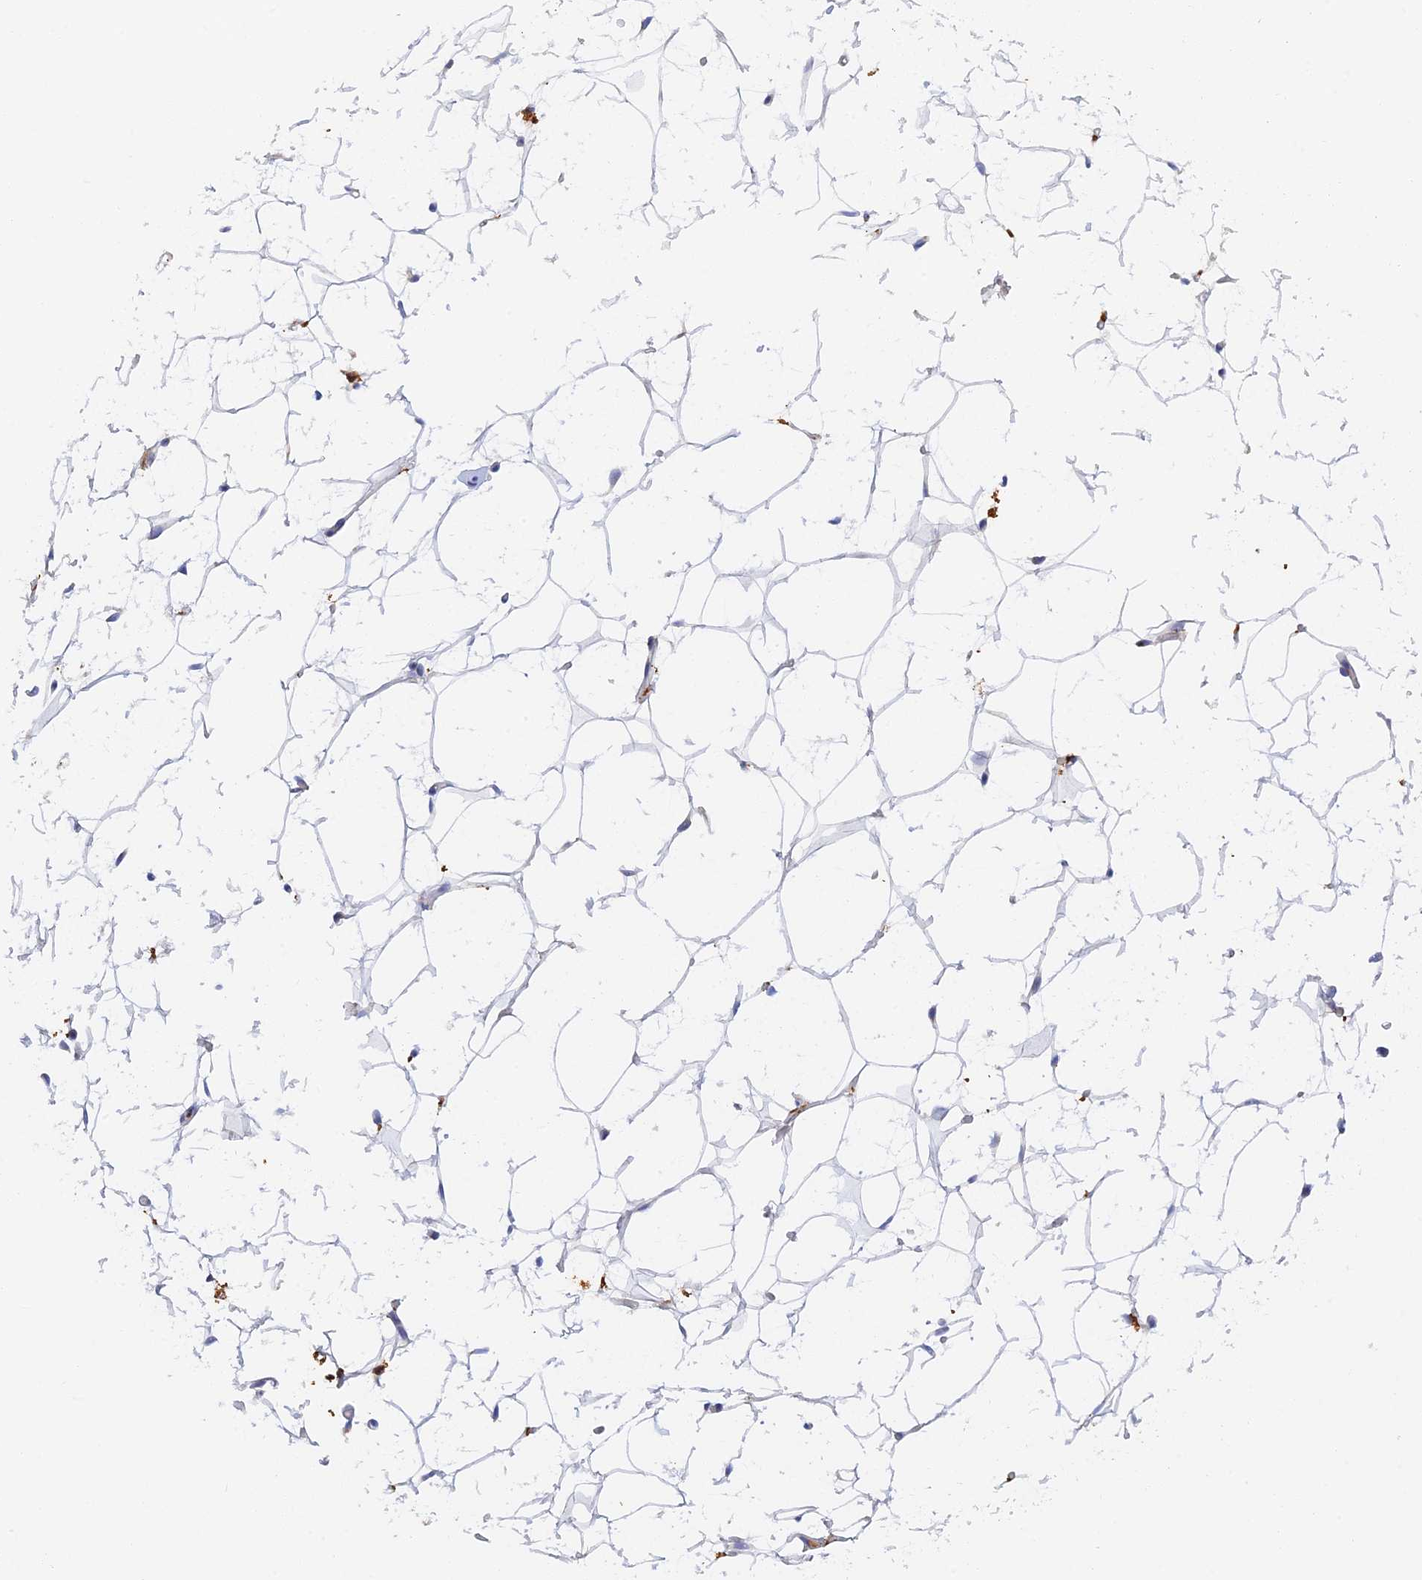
{"staining": {"intensity": "negative", "quantity": "none", "location": "none"}, "tissue": "adipose tissue", "cell_type": "Adipocytes", "image_type": "normal", "snomed": [{"axis": "morphology", "description": "Normal tissue, NOS"}, {"axis": "topography", "description": "Breast"}], "caption": "Immunohistochemistry (IHC) micrograph of normal adipose tissue stained for a protein (brown), which reveals no expression in adipocytes.", "gene": "SLC24A3", "patient": {"sex": "female", "age": 26}}